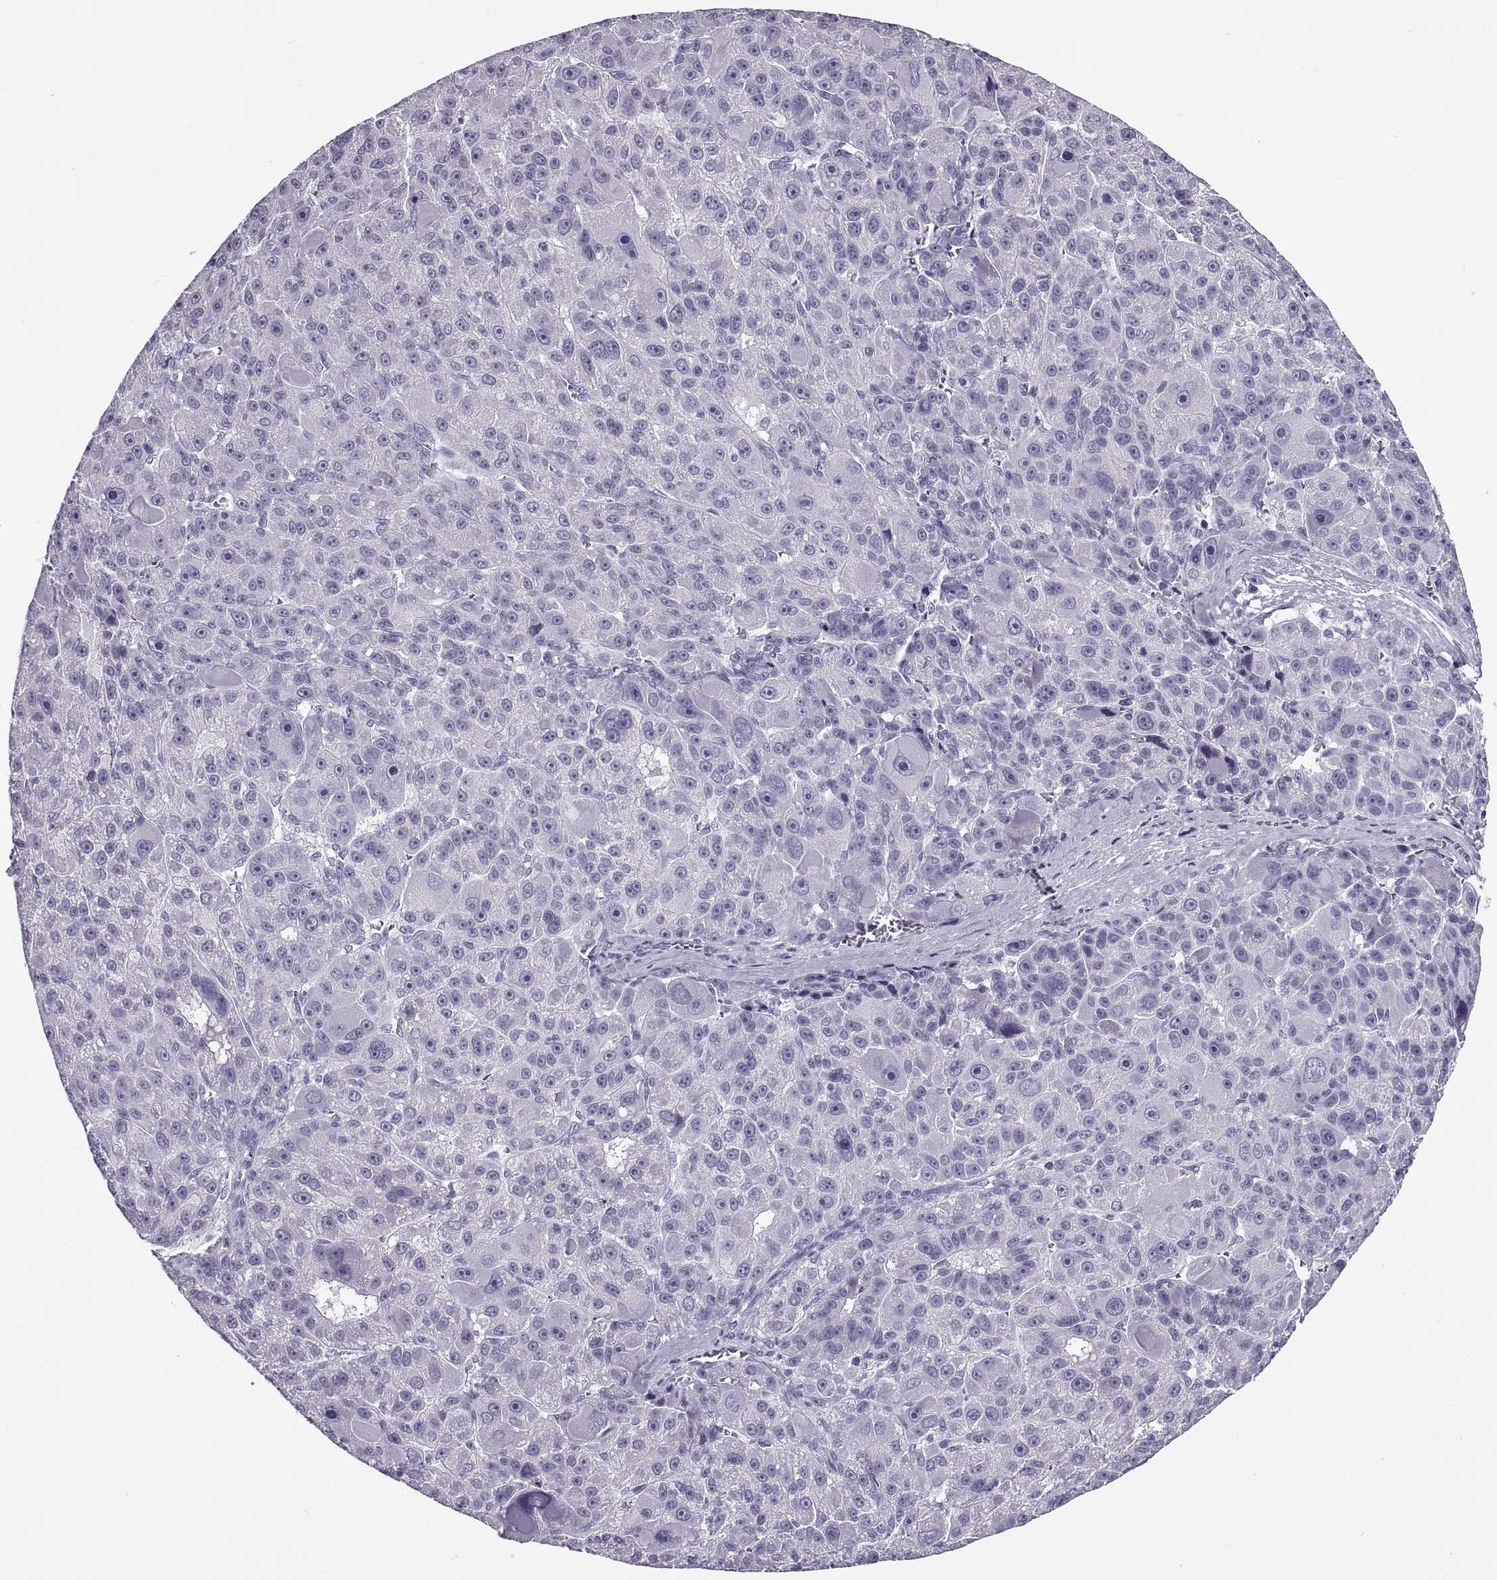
{"staining": {"intensity": "negative", "quantity": "none", "location": "none"}, "tissue": "liver cancer", "cell_type": "Tumor cells", "image_type": "cancer", "snomed": [{"axis": "morphology", "description": "Carcinoma, Hepatocellular, NOS"}, {"axis": "topography", "description": "Liver"}], "caption": "High magnification brightfield microscopy of liver cancer (hepatocellular carcinoma) stained with DAB (3,3'-diaminobenzidine) (brown) and counterstained with hematoxylin (blue): tumor cells show no significant positivity. The staining was performed using DAB to visualize the protein expression in brown, while the nuclei were stained in blue with hematoxylin (Magnification: 20x).", "gene": "RLBP1", "patient": {"sex": "male", "age": 76}}